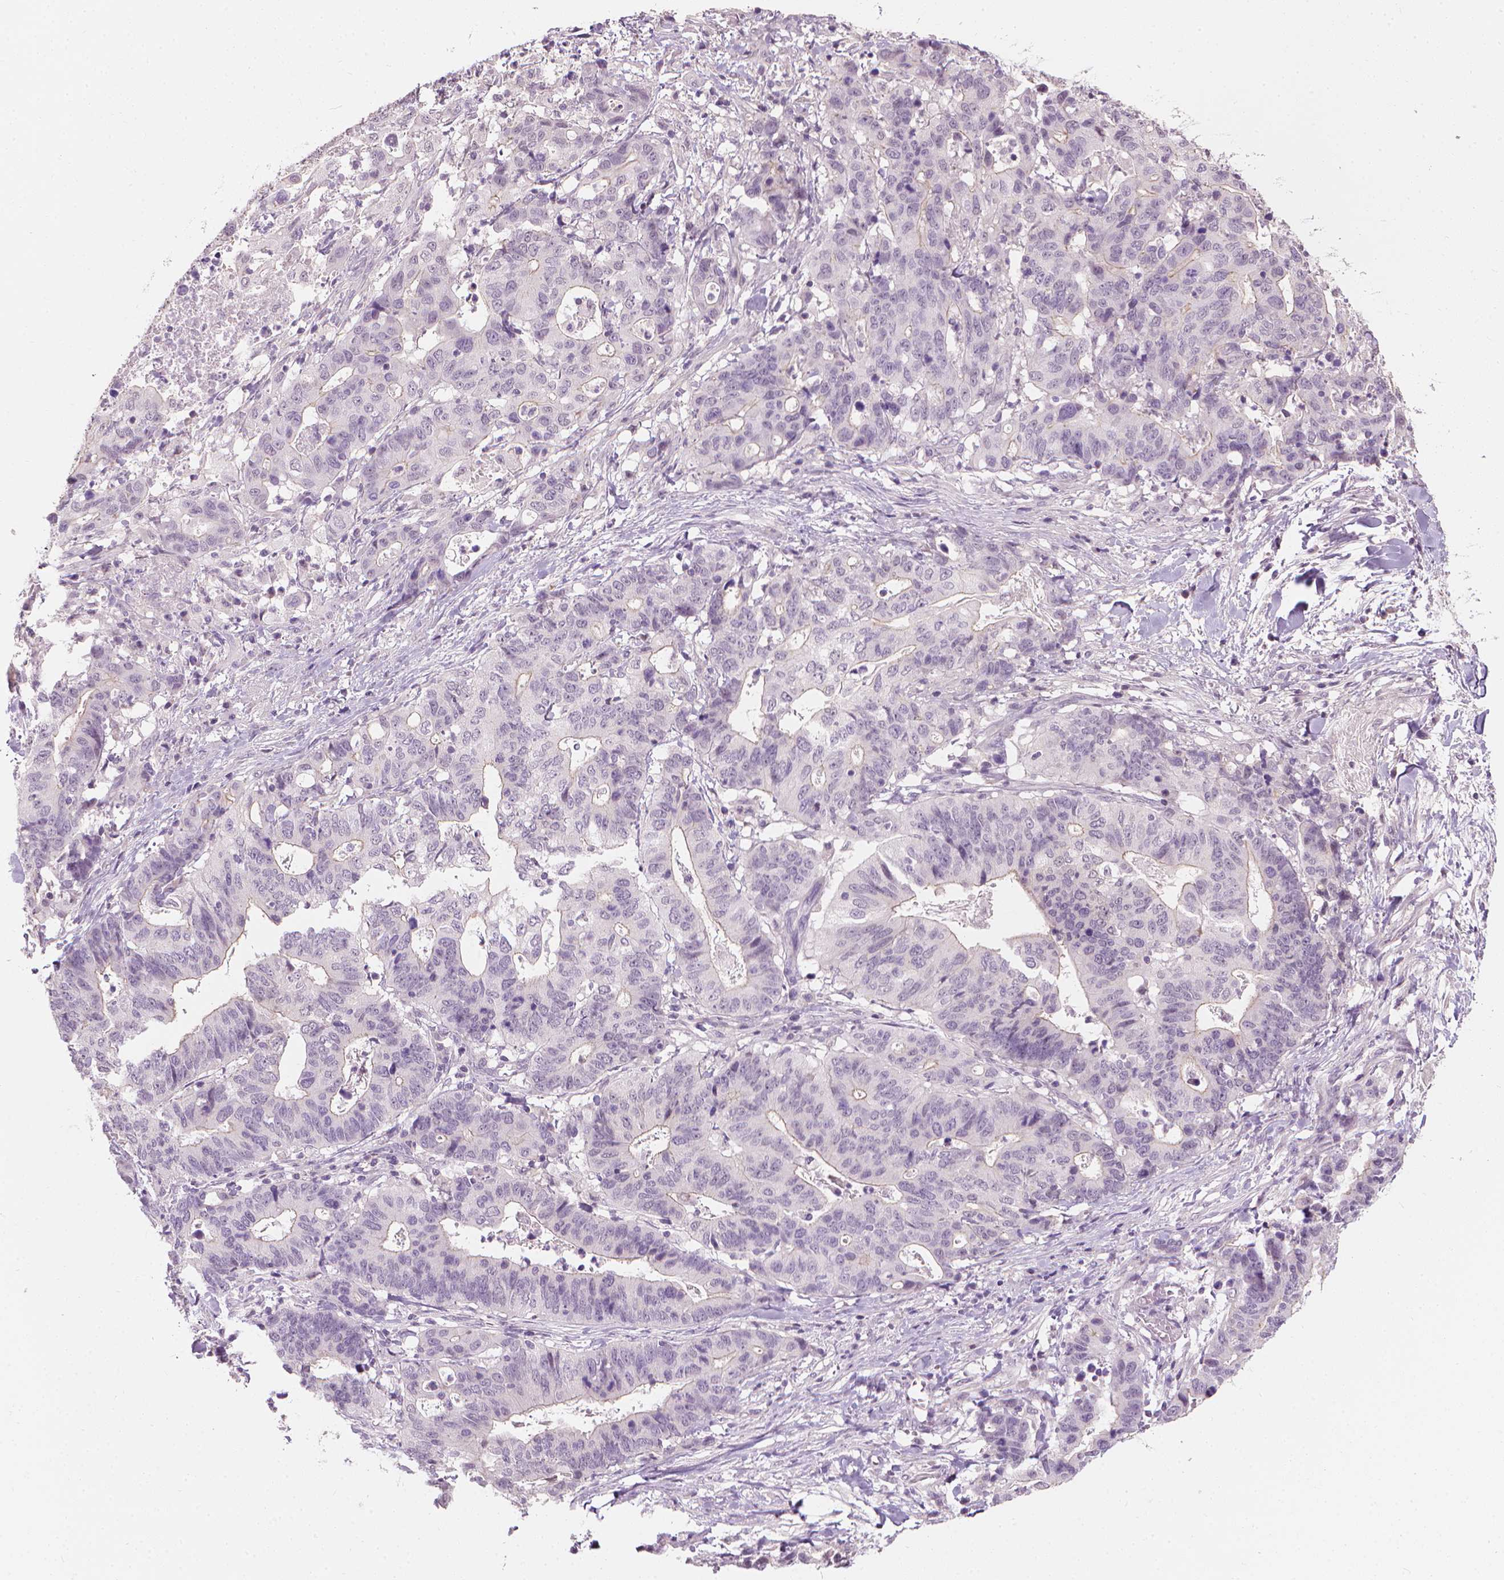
{"staining": {"intensity": "negative", "quantity": "none", "location": "none"}, "tissue": "stomach cancer", "cell_type": "Tumor cells", "image_type": "cancer", "snomed": [{"axis": "morphology", "description": "Adenocarcinoma, NOS"}, {"axis": "topography", "description": "Stomach, upper"}], "caption": "Micrograph shows no significant protein staining in tumor cells of stomach cancer.", "gene": "SAXO2", "patient": {"sex": "female", "age": 67}}